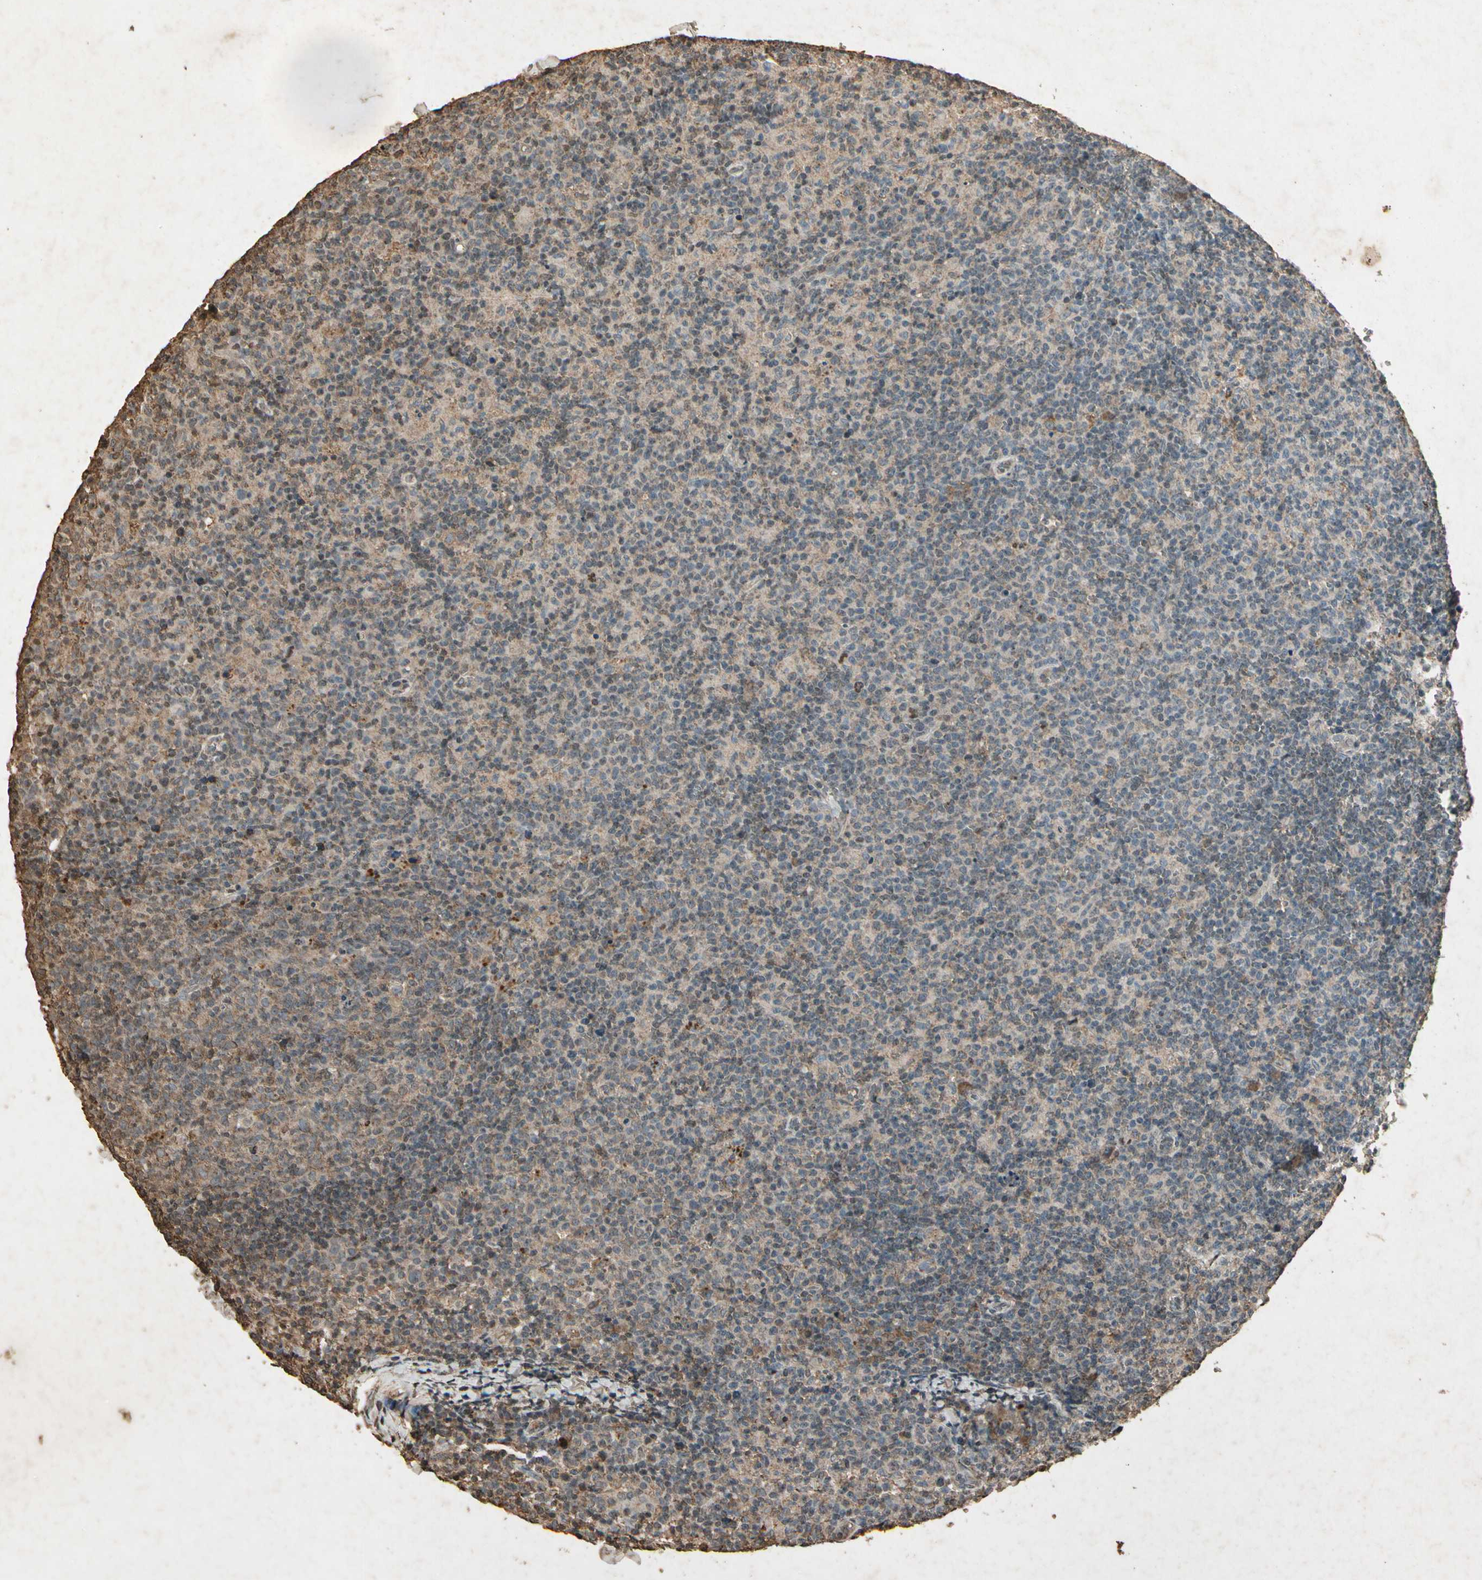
{"staining": {"intensity": "moderate", "quantity": ">75%", "location": "cytoplasmic/membranous"}, "tissue": "lymph node", "cell_type": "Germinal center cells", "image_type": "normal", "snomed": [{"axis": "morphology", "description": "Normal tissue, NOS"}, {"axis": "morphology", "description": "Inflammation, NOS"}, {"axis": "topography", "description": "Lymph node"}], "caption": "The micrograph demonstrates staining of unremarkable lymph node, revealing moderate cytoplasmic/membranous protein expression (brown color) within germinal center cells. Immunohistochemistry stains the protein of interest in brown and the nuclei are stained blue.", "gene": "GC", "patient": {"sex": "male", "age": 55}}